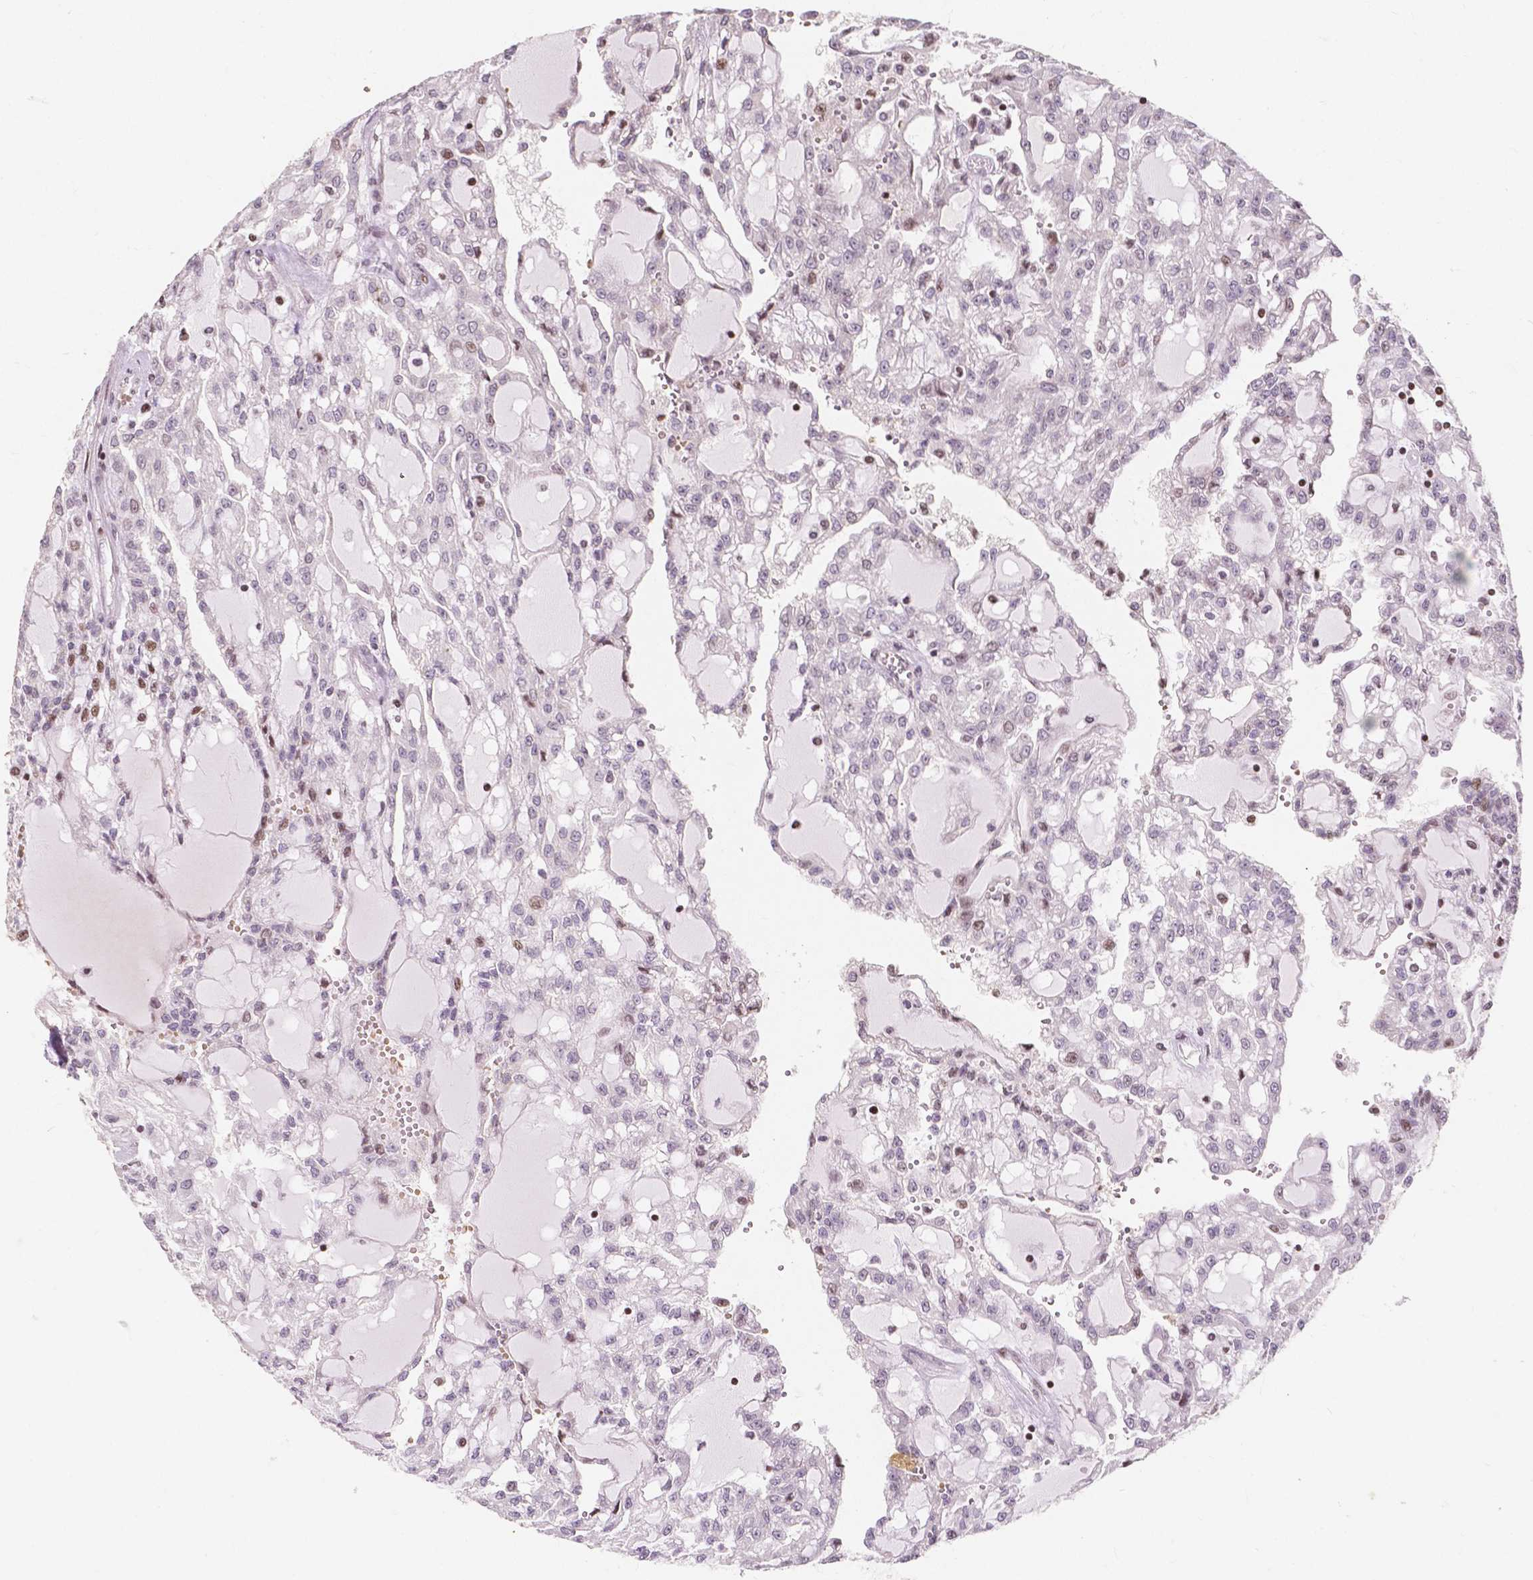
{"staining": {"intensity": "negative", "quantity": "none", "location": "none"}, "tissue": "renal cancer", "cell_type": "Tumor cells", "image_type": "cancer", "snomed": [{"axis": "morphology", "description": "Adenocarcinoma, NOS"}, {"axis": "topography", "description": "Kidney"}], "caption": "Immunohistochemistry histopathology image of renal cancer stained for a protein (brown), which reveals no staining in tumor cells.", "gene": "PTPN18", "patient": {"sex": "male", "age": 63}}